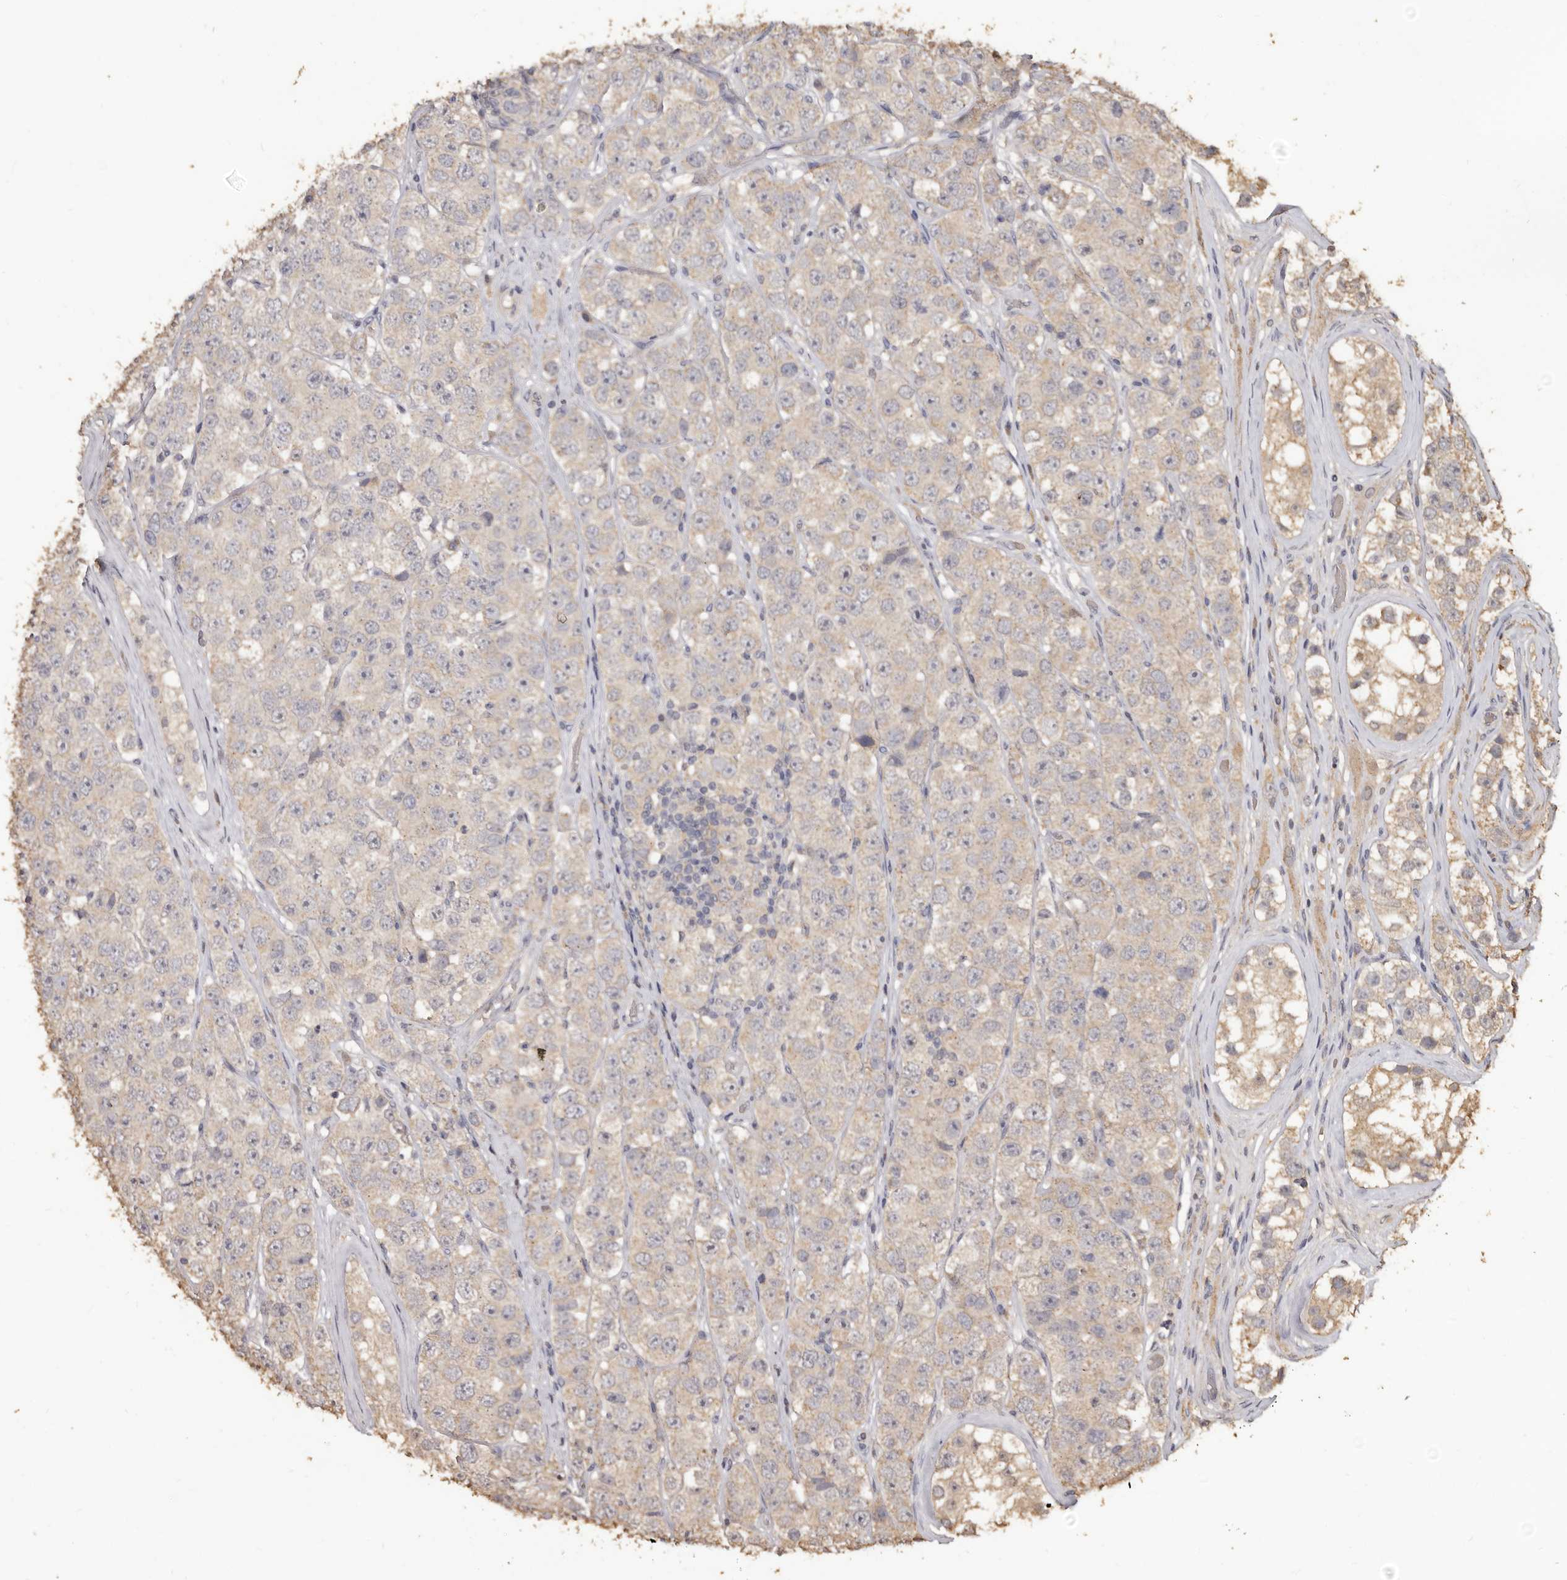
{"staining": {"intensity": "negative", "quantity": "none", "location": "none"}, "tissue": "testis cancer", "cell_type": "Tumor cells", "image_type": "cancer", "snomed": [{"axis": "morphology", "description": "Seminoma, NOS"}, {"axis": "topography", "description": "Testis"}], "caption": "There is no significant staining in tumor cells of testis cancer (seminoma).", "gene": "INAVA", "patient": {"sex": "male", "age": 28}}